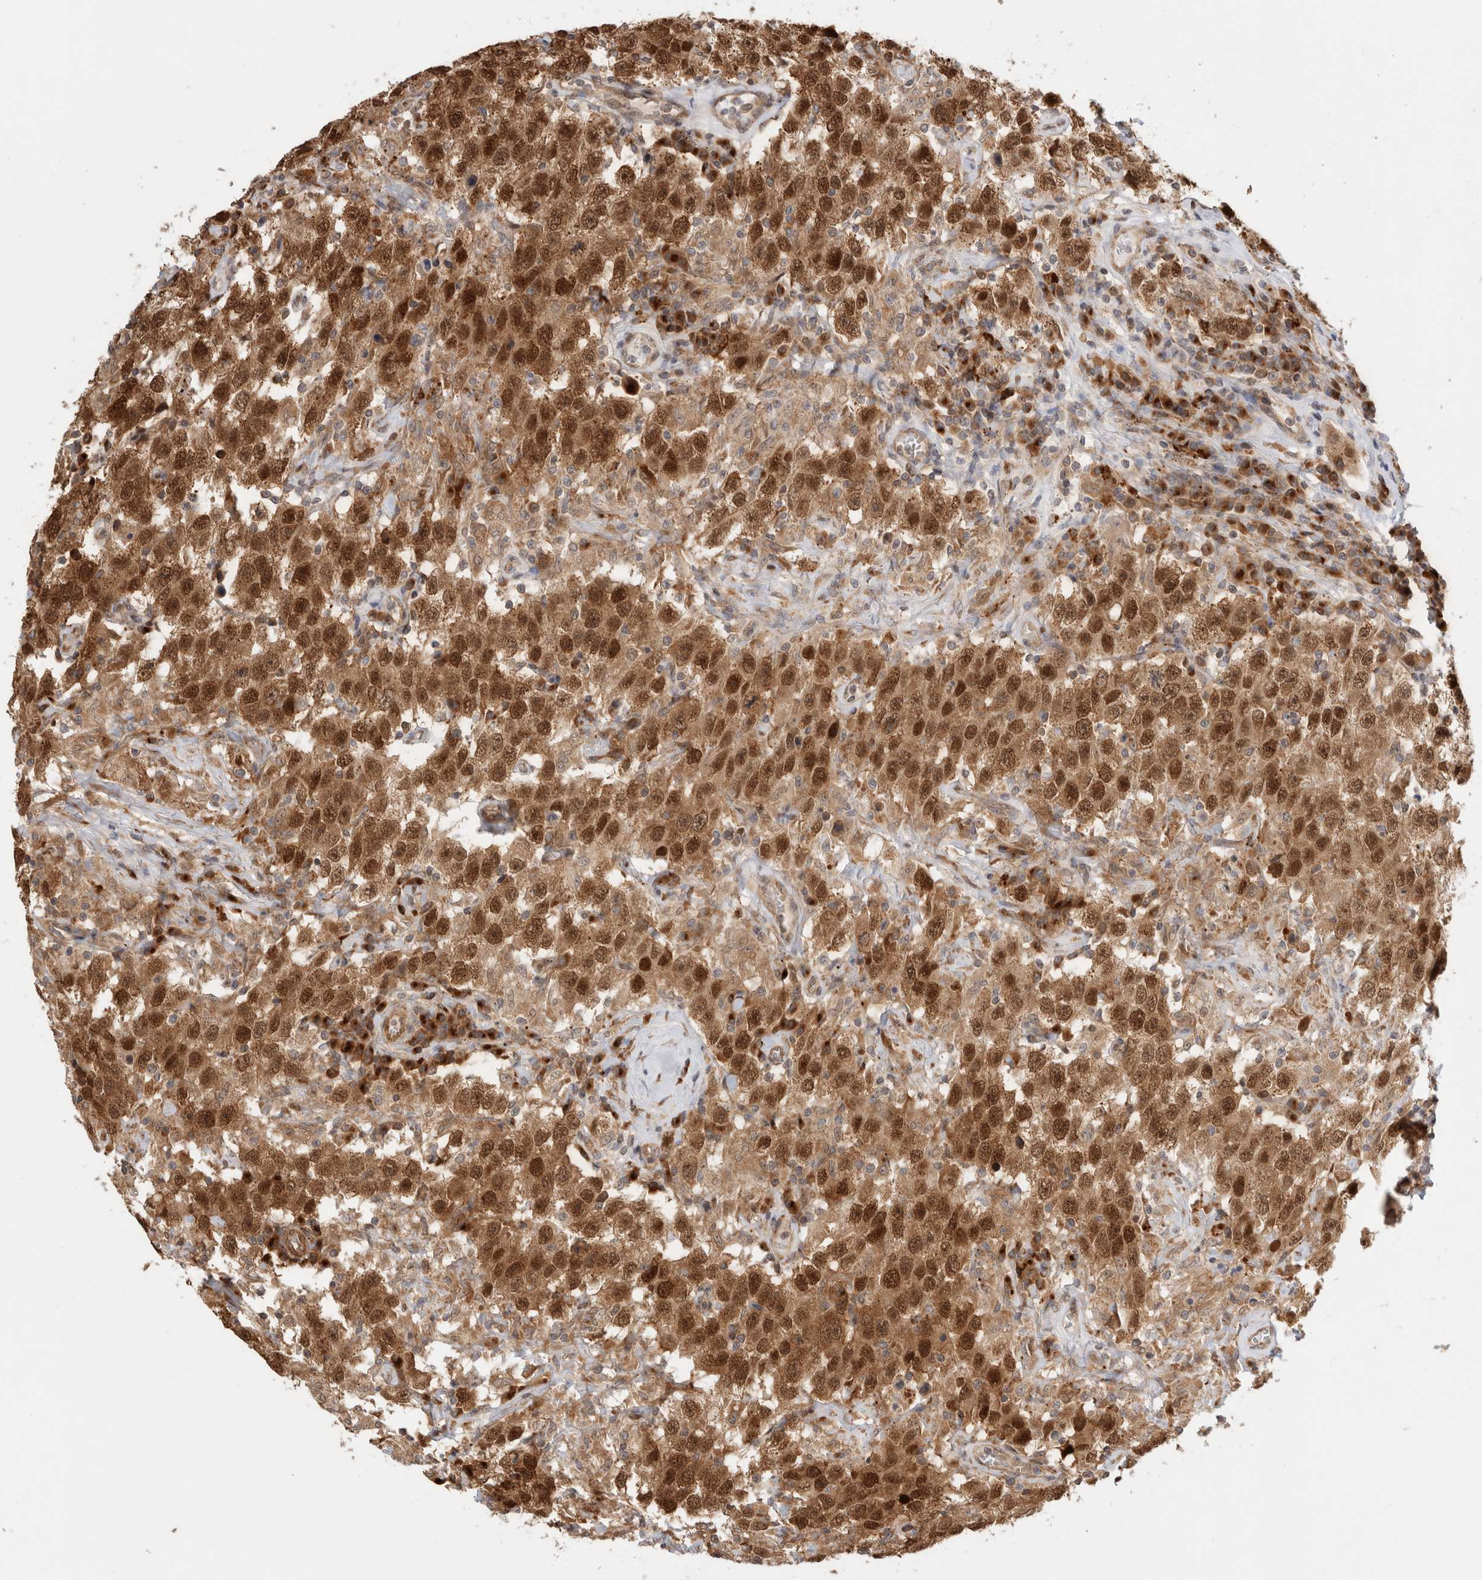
{"staining": {"intensity": "strong", "quantity": ">75%", "location": "cytoplasmic/membranous,nuclear"}, "tissue": "testis cancer", "cell_type": "Tumor cells", "image_type": "cancer", "snomed": [{"axis": "morphology", "description": "Seminoma, NOS"}, {"axis": "topography", "description": "Testis"}], "caption": "This is a histology image of immunohistochemistry staining of testis seminoma, which shows strong expression in the cytoplasmic/membranous and nuclear of tumor cells.", "gene": "ACTL9", "patient": {"sex": "male", "age": 41}}